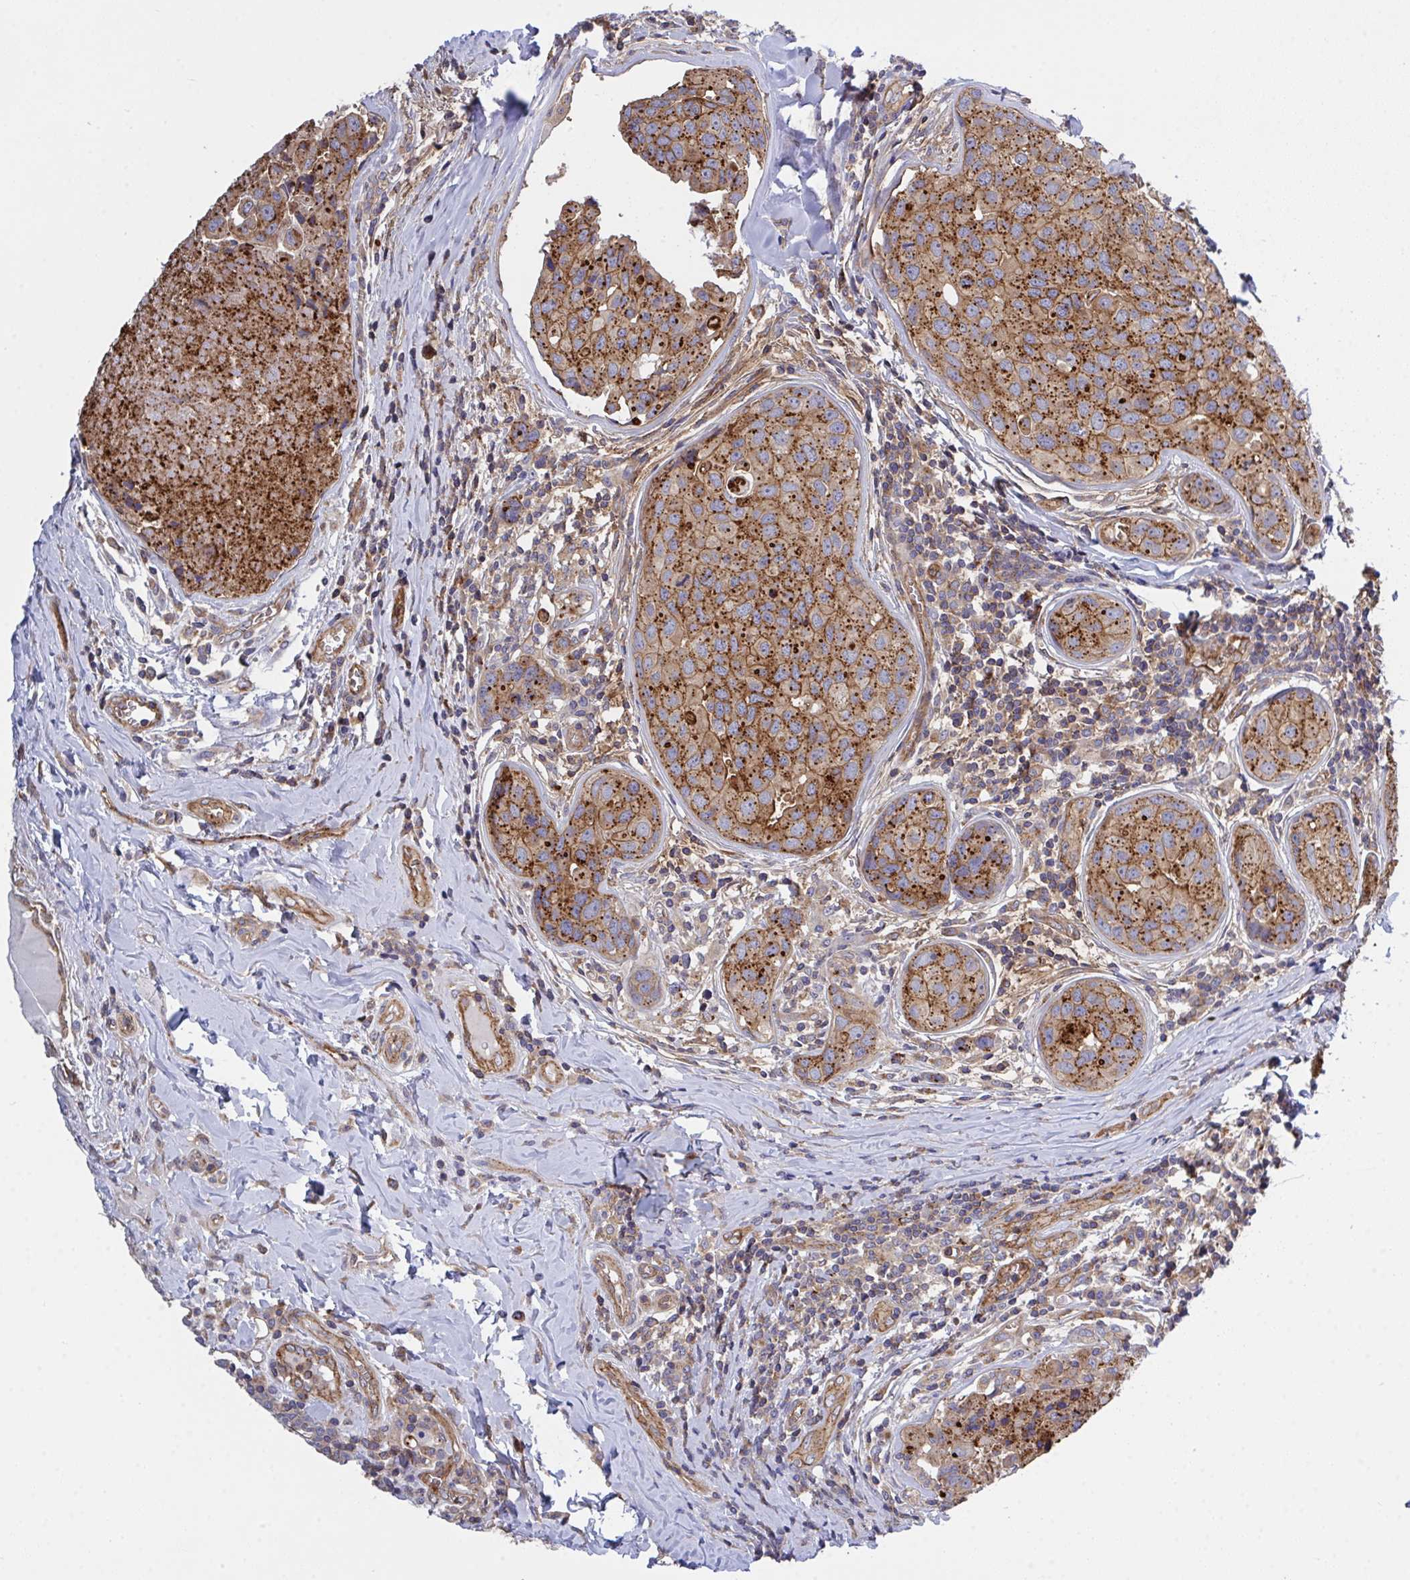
{"staining": {"intensity": "strong", "quantity": ">75%", "location": "cytoplasmic/membranous"}, "tissue": "breast cancer", "cell_type": "Tumor cells", "image_type": "cancer", "snomed": [{"axis": "morphology", "description": "Duct carcinoma"}, {"axis": "topography", "description": "Breast"}], "caption": "Protein staining by immunohistochemistry reveals strong cytoplasmic/membranous expression in approximately >75% of tumor cells in invasive ductal carcinoma (breast).", "gene": "C4orf36", "patient": {"sex": "female", "age": 24}}